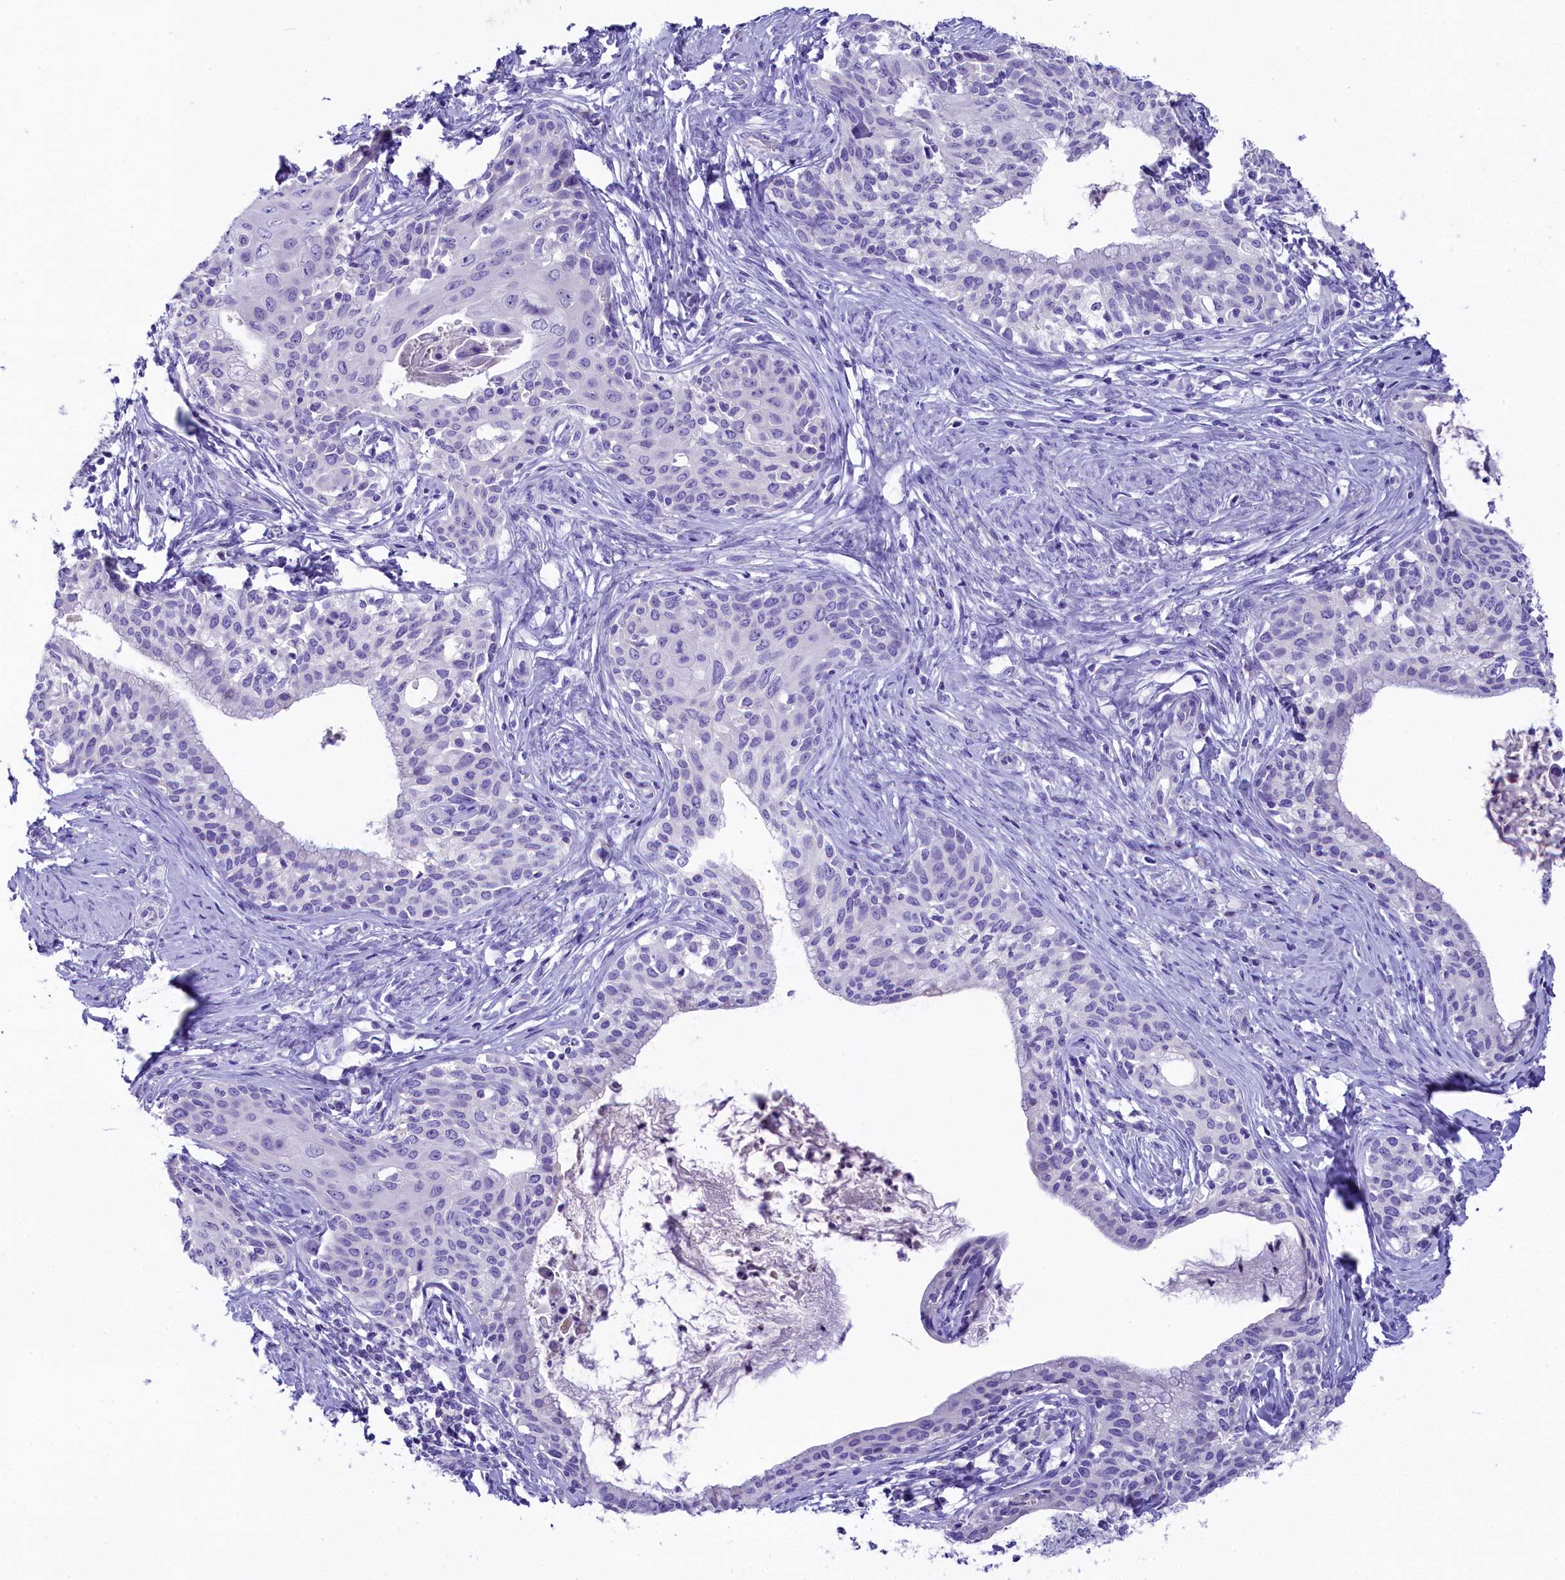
{"staining": {"intensity": "negative", "quantity": "none", "location": "none"}, "tissue": "cervical cancer", "cell_type": "Tumor cells", "image_type": "cancer", "snomed": [{"axis": "morphology", "description": "Squamous cell carcinoma, NOS"}, {"axis": "morphology", "description": "Adenocarcinoma, NOS"}, {"axis": "topography", "description": "Cervix"}], "caption": "IHC histopathology image of human cervical cancer (squamous cell carcinoma) stained for a protein (brown), which shows no expression in tumor cells.", "gene": "SKIDA1", "patient": {"sex": "female", "age": 52}}